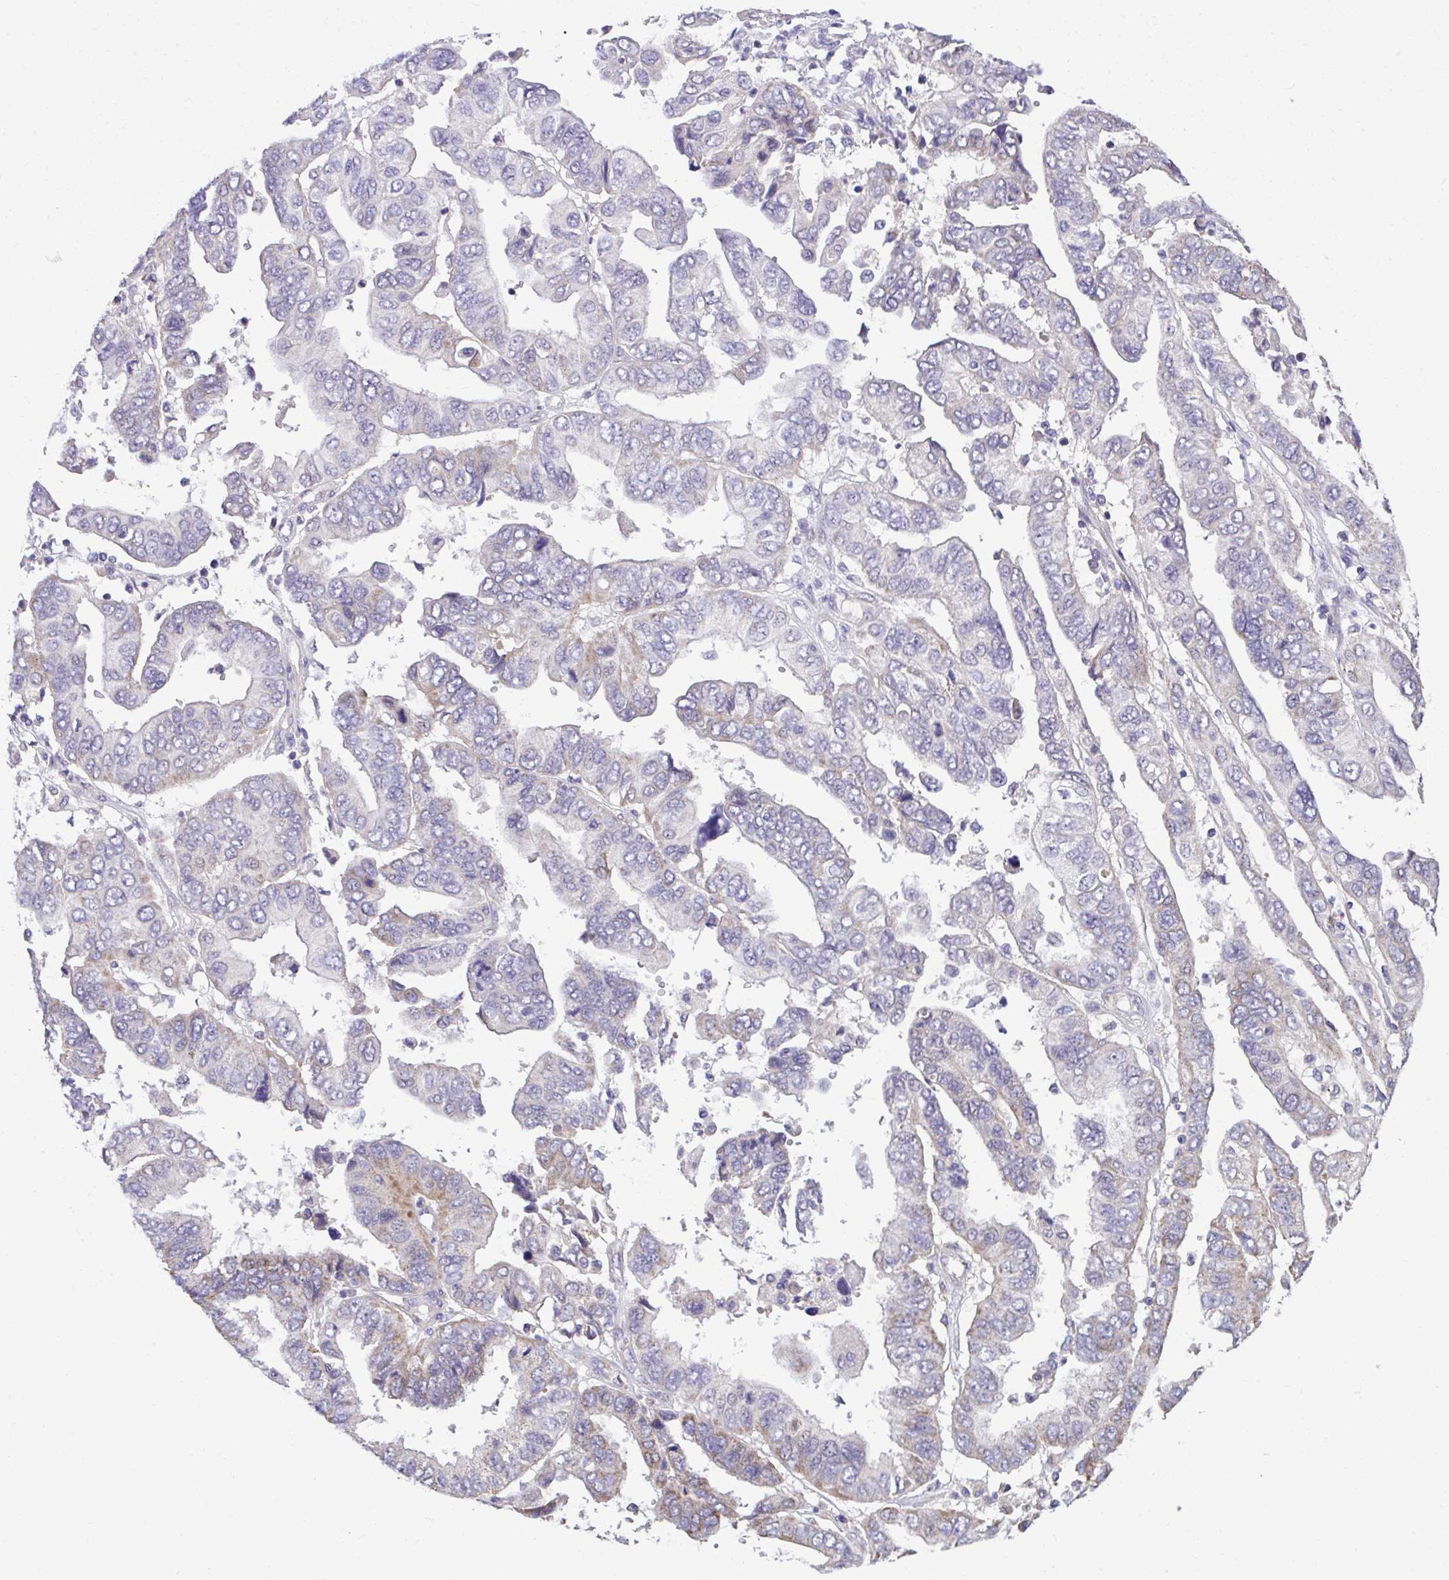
{"staining": {"intensity": "weak", "quantity": "<25%", "location": "cytoplasmic/membranous"}, "tissue": "ovarian cancer", "cell_type": "Tumor cells", "image_type": "cancer", "snomed": [{"axis": "morphology", "description": "Cystadenocarcinoma, serous, NOS"}, {"axis": "topography", "description": "Ovary"}], "caption": "Tumor cells are negative for brown protein staining in ovarian cancer.", "gene": "SARS2", "patient": {"sex": "female", "age": 79}}